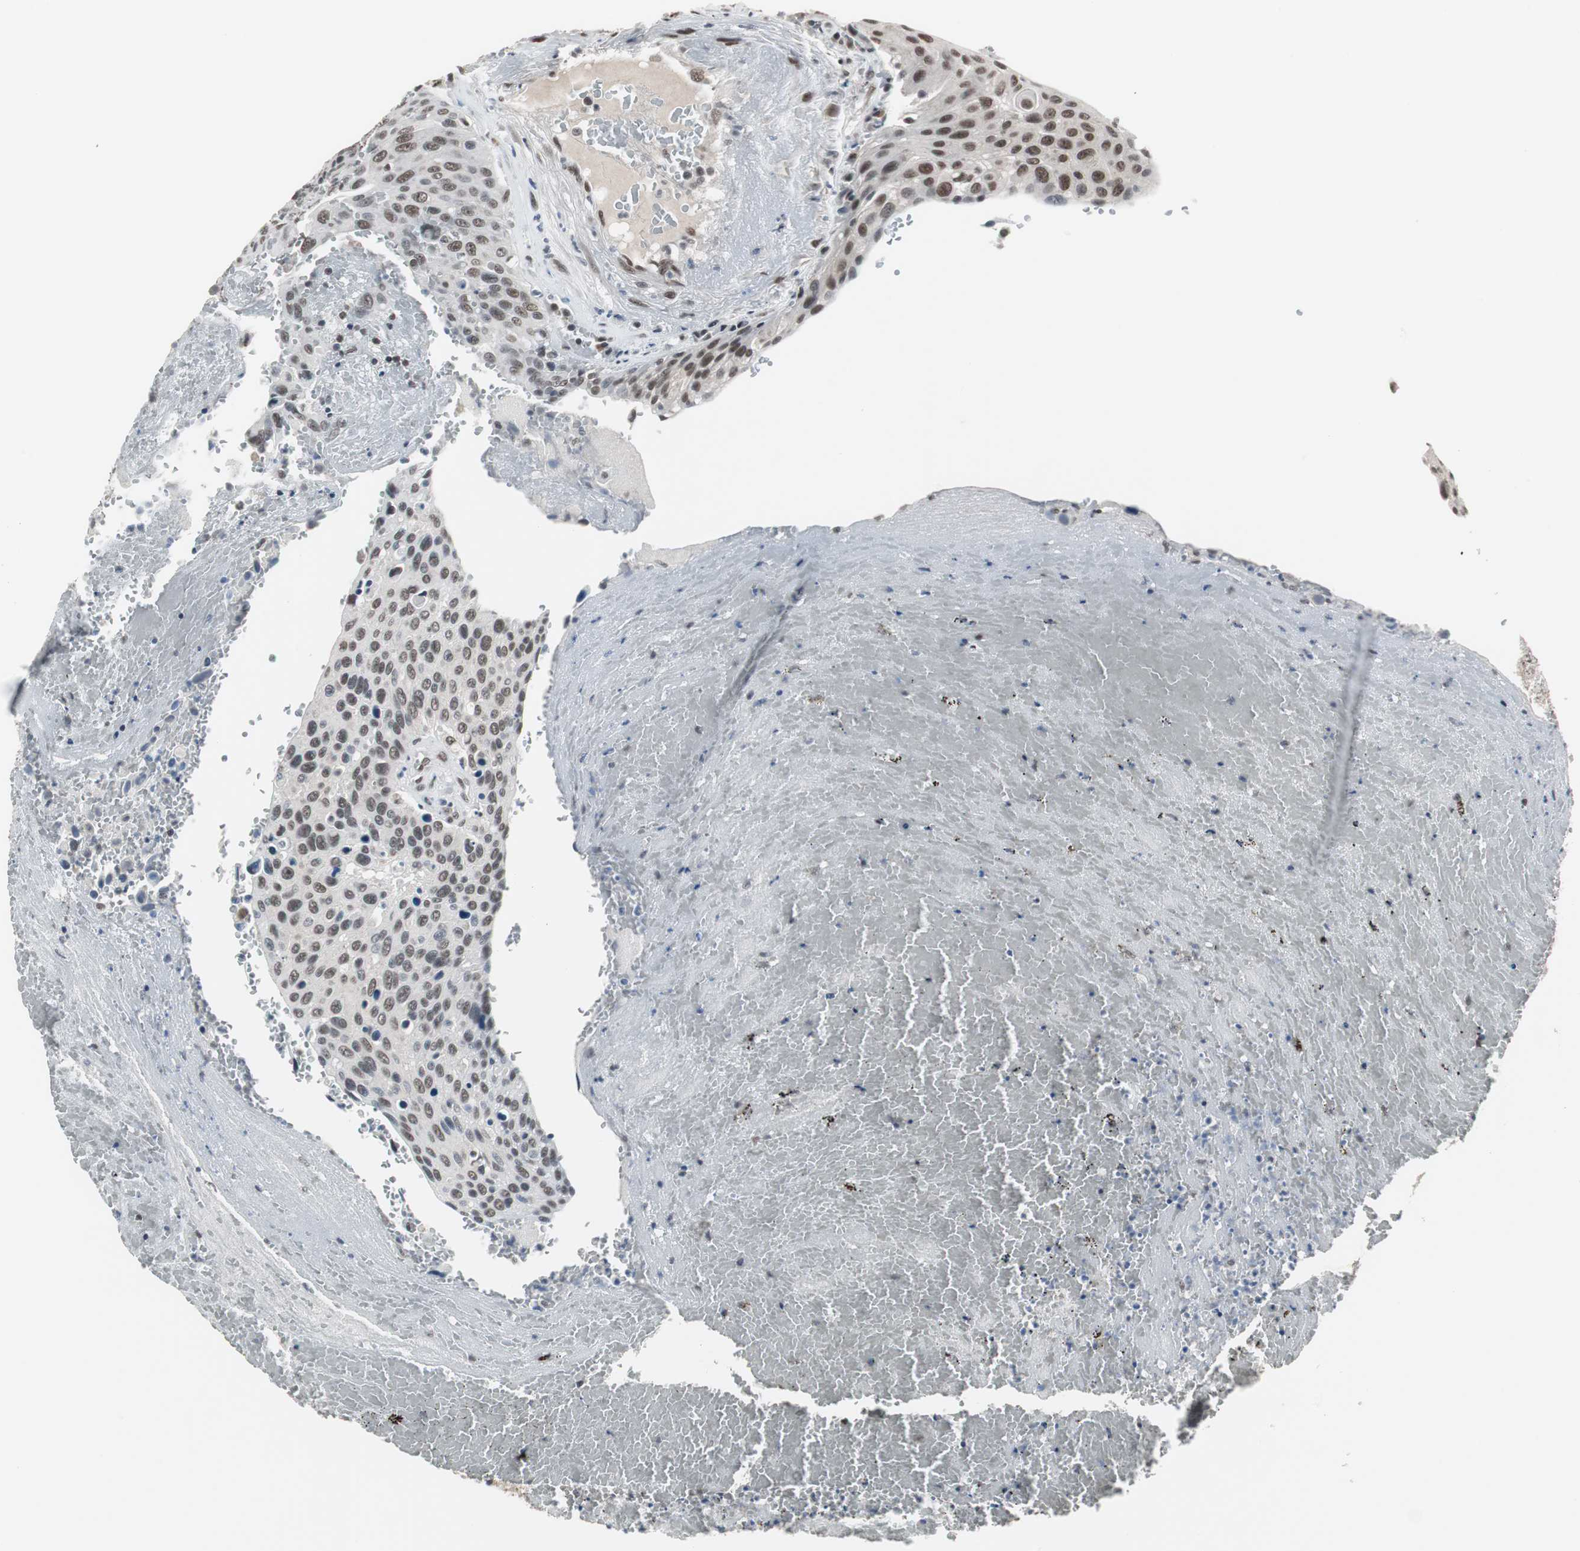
{"staining": {"intensity": "moderate", "quantity": ">75%", "location": "nuclear"}, "tissue": "urothelial cancer", "cell_type": "Tumor cells", "image_type": "cancer", "snomed": [{"axis": "morphology", "description": "Urothelial carcinoma, High grade"}, {"axis": "topography", "description": "Urinary bladder"}], "caption": "DAB (3,3'-diaminobenzidine) immunohistochemical staining of urothelial cancer exhibits moderate nuclear protein expression in approximately >75% of tumor cells.", "gene": "TAF7", "patient": {"sex": "male", "age": 66}}